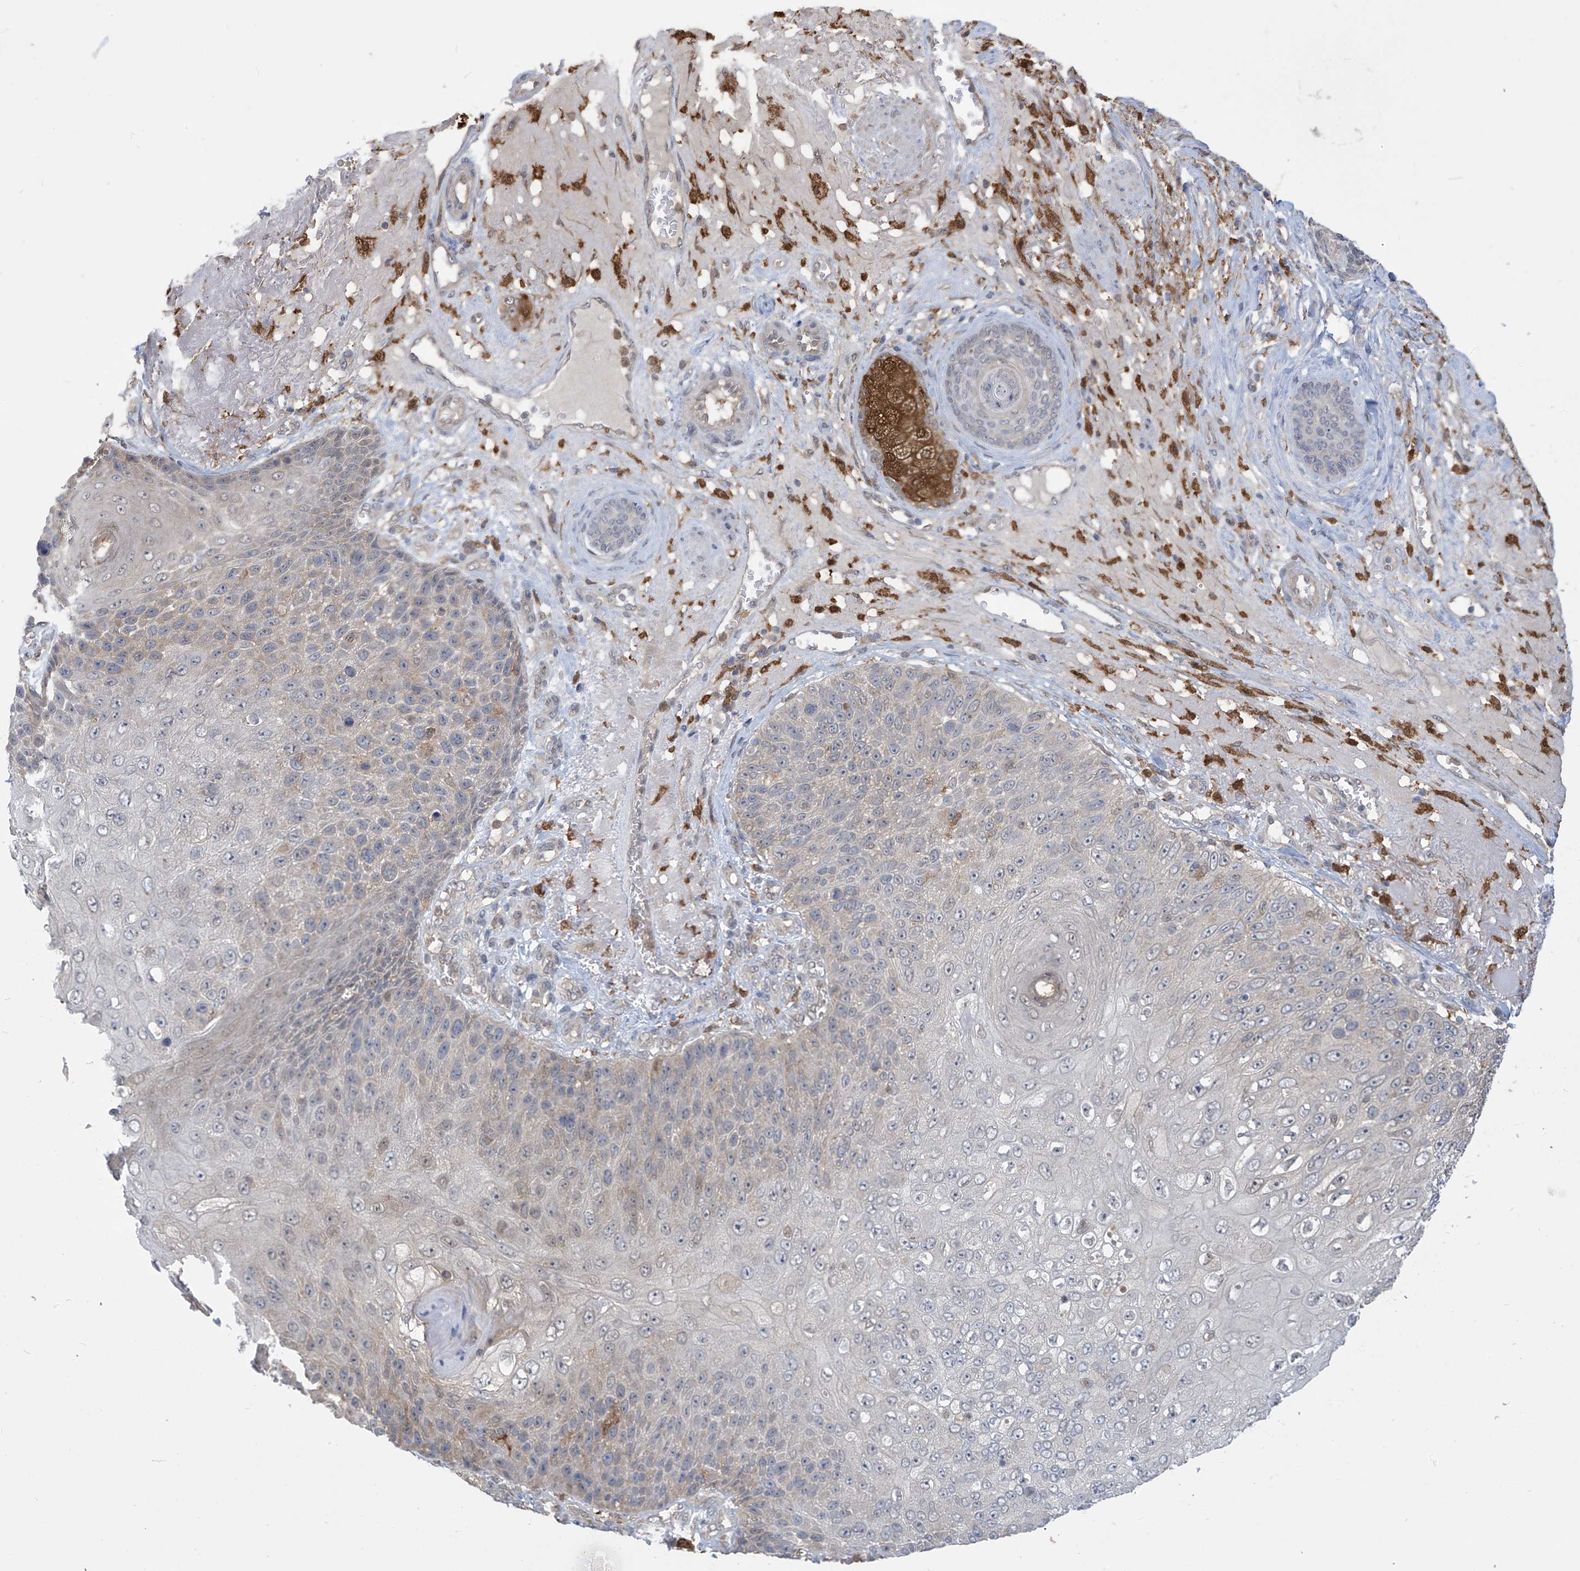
{"staining": {"intensity": "weak", "quantity": "<25%", "location": "cytoplasmic/membranous"}, "tissue": "skin cancer", "cell_type": "Tumor cells", "image_type": "cancer", "snomed": [{"axis": "morphology", "description": "Squamous cell carcinoma, NOS"}, {"axis": "topography", "description": "Skin"}], "caption": "Histopathology image shows no protein expression in tumor cells of skin squamous cell carcinoma tissue.", "gene": "IDH1", "patient": {"sex": "female", "age": 88}}